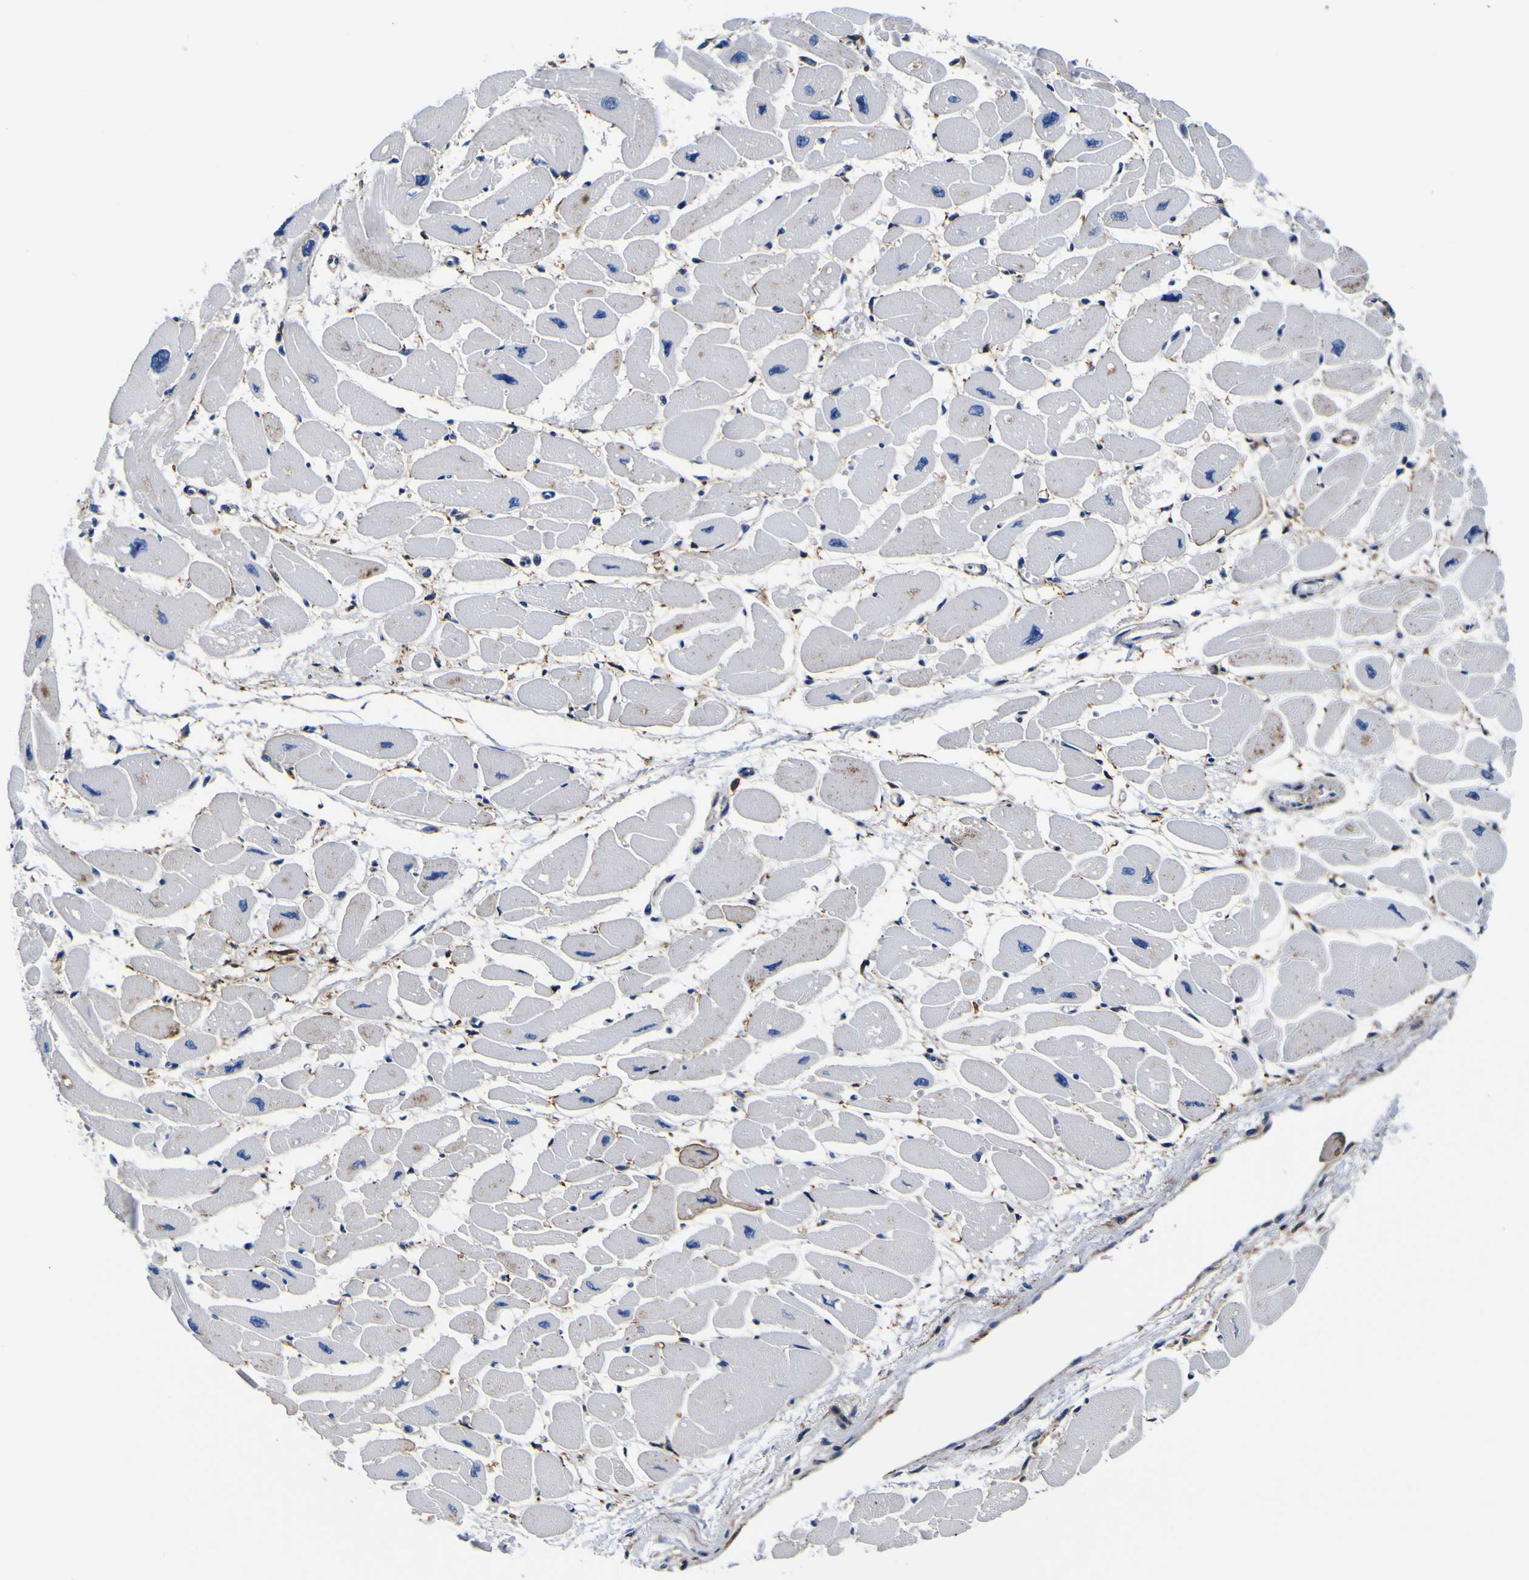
{"staining": {"intensity": "moderate", "quantity": "<25%", "location": "cytoplasmic/membranous"}, "tissue": "heart muscle", "cell_type": "Cardiomyocytes", "image_type": "normal", "snomed": [{"axis": "morphology", "description": "Normal tissue, NOS"}, {"axis": "topography", "description": "Heart"}], "caption": "Immunohistochemical staining of benign heart muscle demonstrates <25% levels of moderate cytoplasmic/membranous protein staining in about <25% of cardiomyocytes.", "gene": "PXDN", "patient": {"sex": "female", "age": 54}}